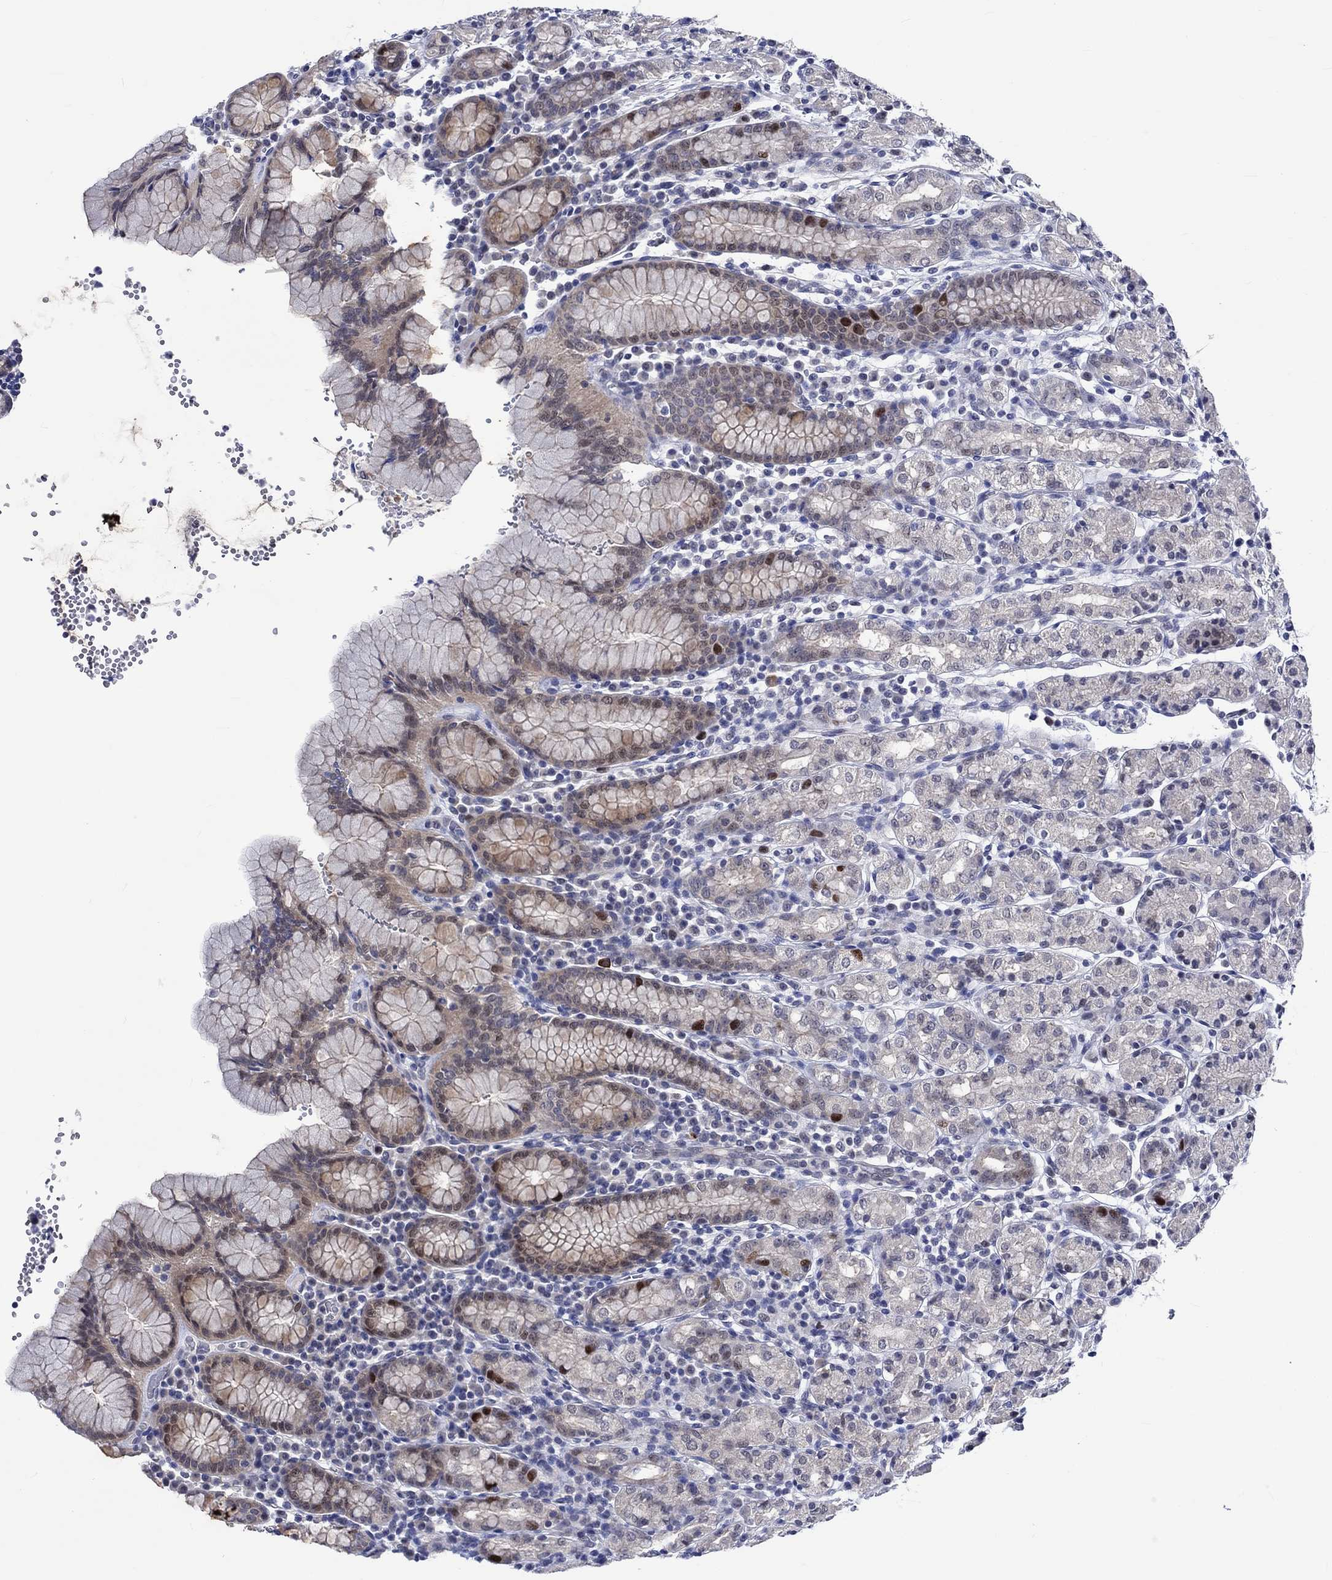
{"staining": {"intensity": "strong", "quantity": "<25%", "location": "nuclear"}, "tissue": "stomach", "cell_type": "Glandular cells", "image_type": "normal", "snomed": [{"axis": "morphology", "description": "Normal tissue, NOS"}, {"axis": "topography", "description": "Stomach, upper"}, {"axis": "topography", "description": "Stomach"}], "caption": "Normal stomach exhibits strong nuclear positivity in about <25% of glandular cells (brown staining indicates protein expression, while blue staining denotes nuclei)..", "gene": "E2F8", "patient": {"sex": "male", "age": 62}}